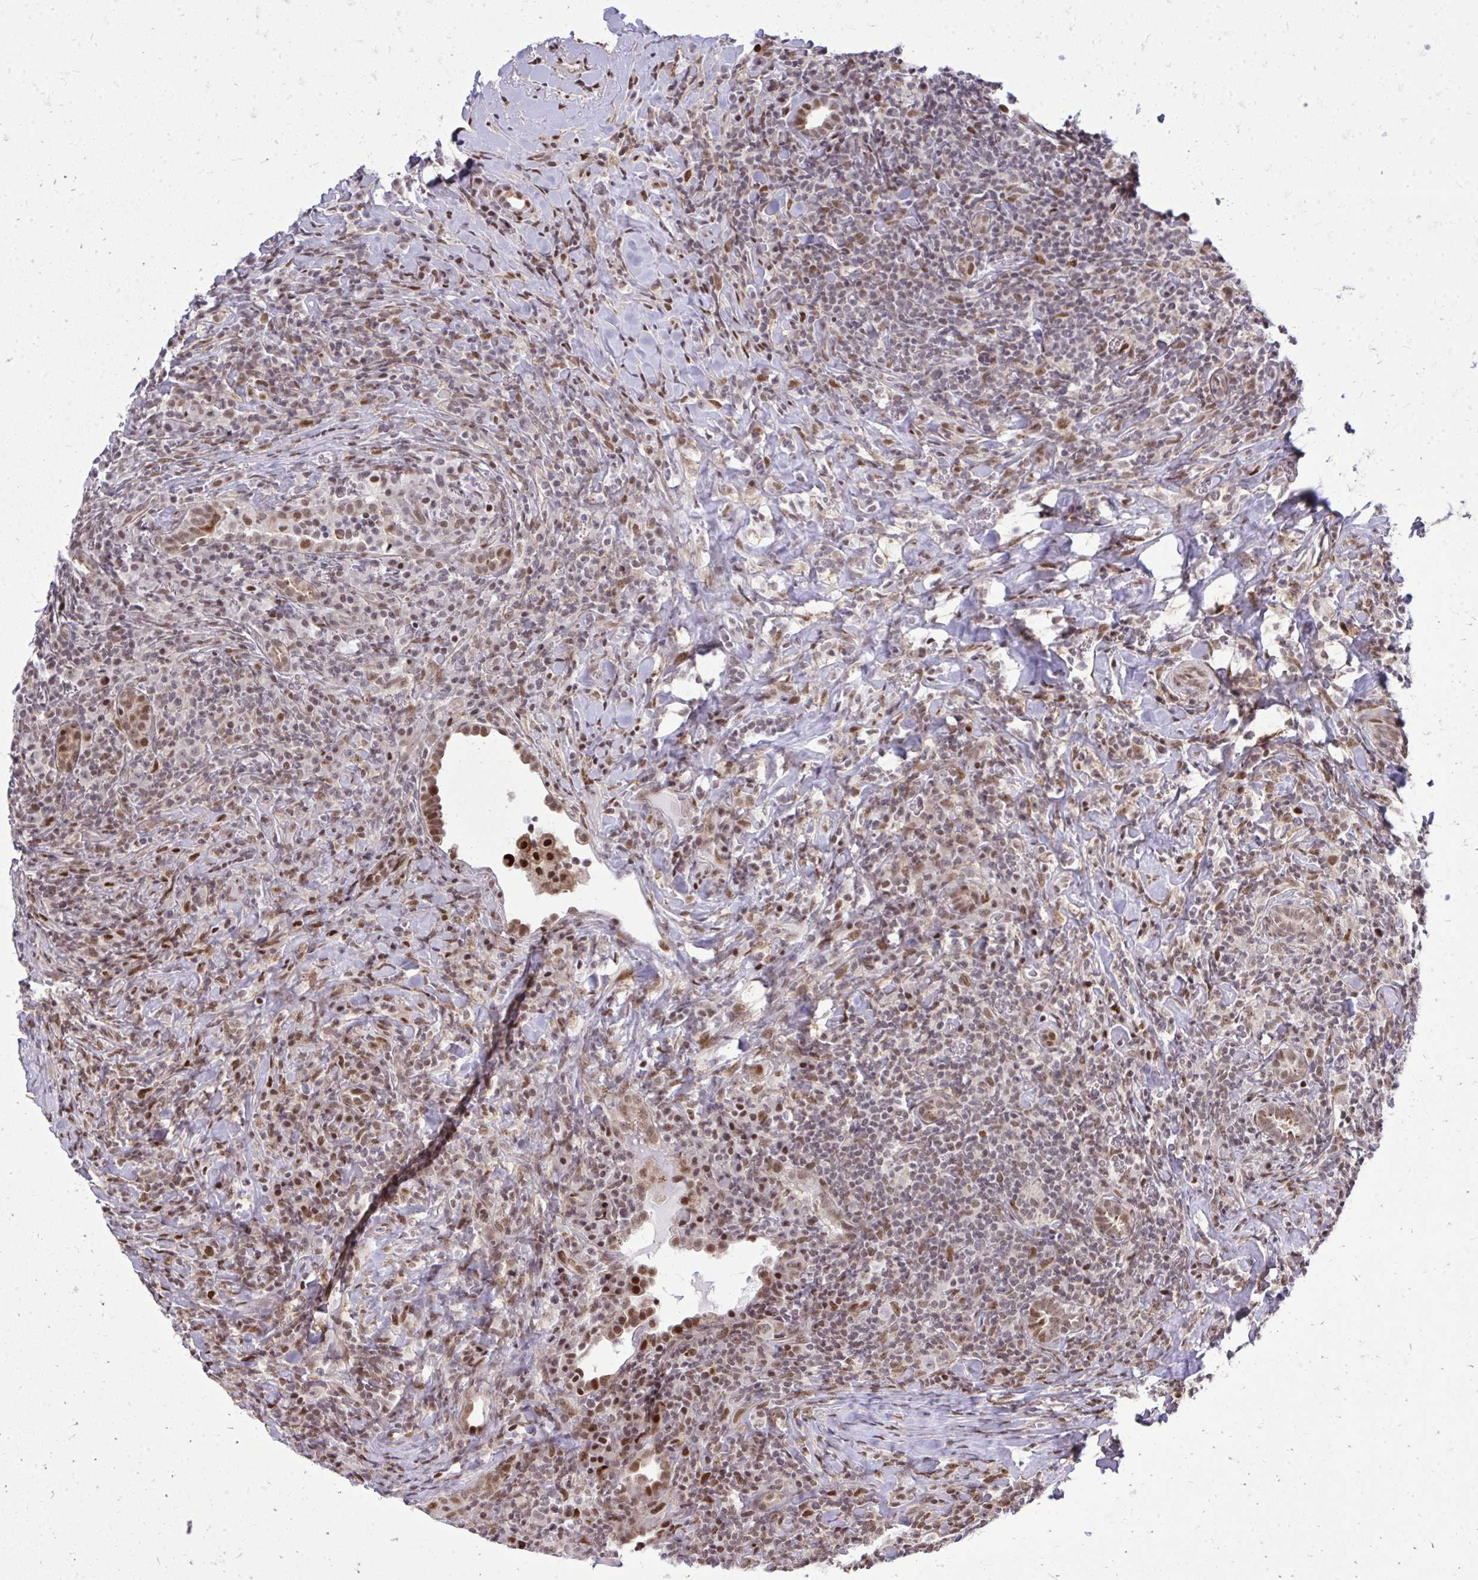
{"staining": {"intensity": "negative", "quantity": "none", "location": "none"}, "tissue": "lymphoma", "cell_type": "Tumor cells", "image_type": "cancer", "snomed": [{"axis": "morphology", "description": "Hodgkin's disease, NOS"}, {"axis": "topography", "description": "Lung"}], "caption": "Human lymphoma stained for a protein using immunohistochemistry (IHC) shows no staining in tumor cells.", "gene": "TBL1Y", "patient": {"sex": "male", "age": 17}}